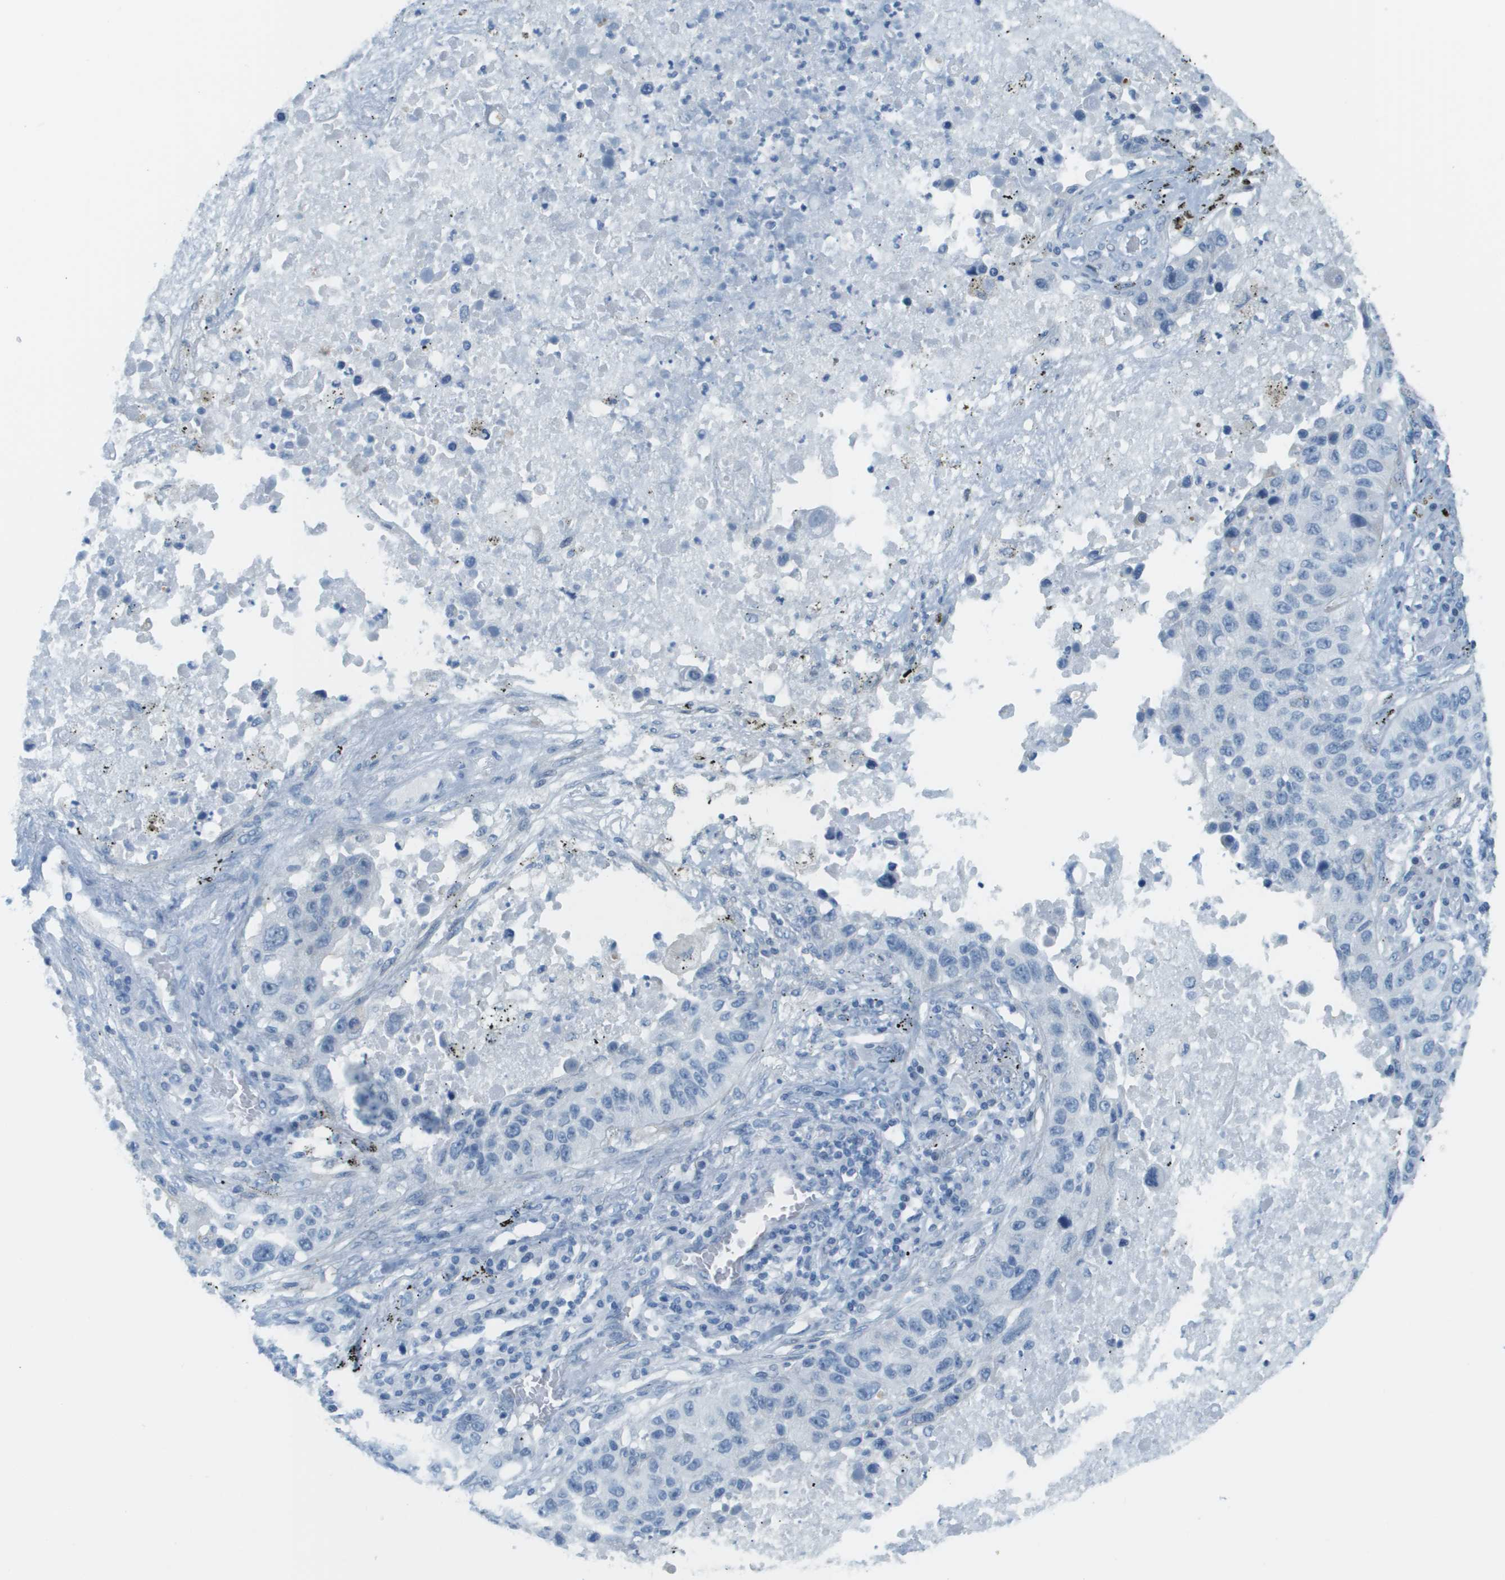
{"staining": {"intensity": "negative", "quantity": "none", "location": "none"}, "tissue": "lung cancer", "cell_type": "Tumor cells", "image_type": "cancer", "snomed": [{"axis": "morphology", "description": "Squamous cell carcinoma, NOS"}, {"axis": "topography", "description": "Lung"}], "caption": "There is no significant positivity in tumor cells of lung squamous cell carcinoma. The staining was performed using DAB (3,3'-diaminobenzidine) to visualize the protein expression in brown, while the nuclei were stained in blue with hematoxylin (Magnification: 20x).", "gene": "CDHR2", "patient": {"sex": "male", "age": 57}}